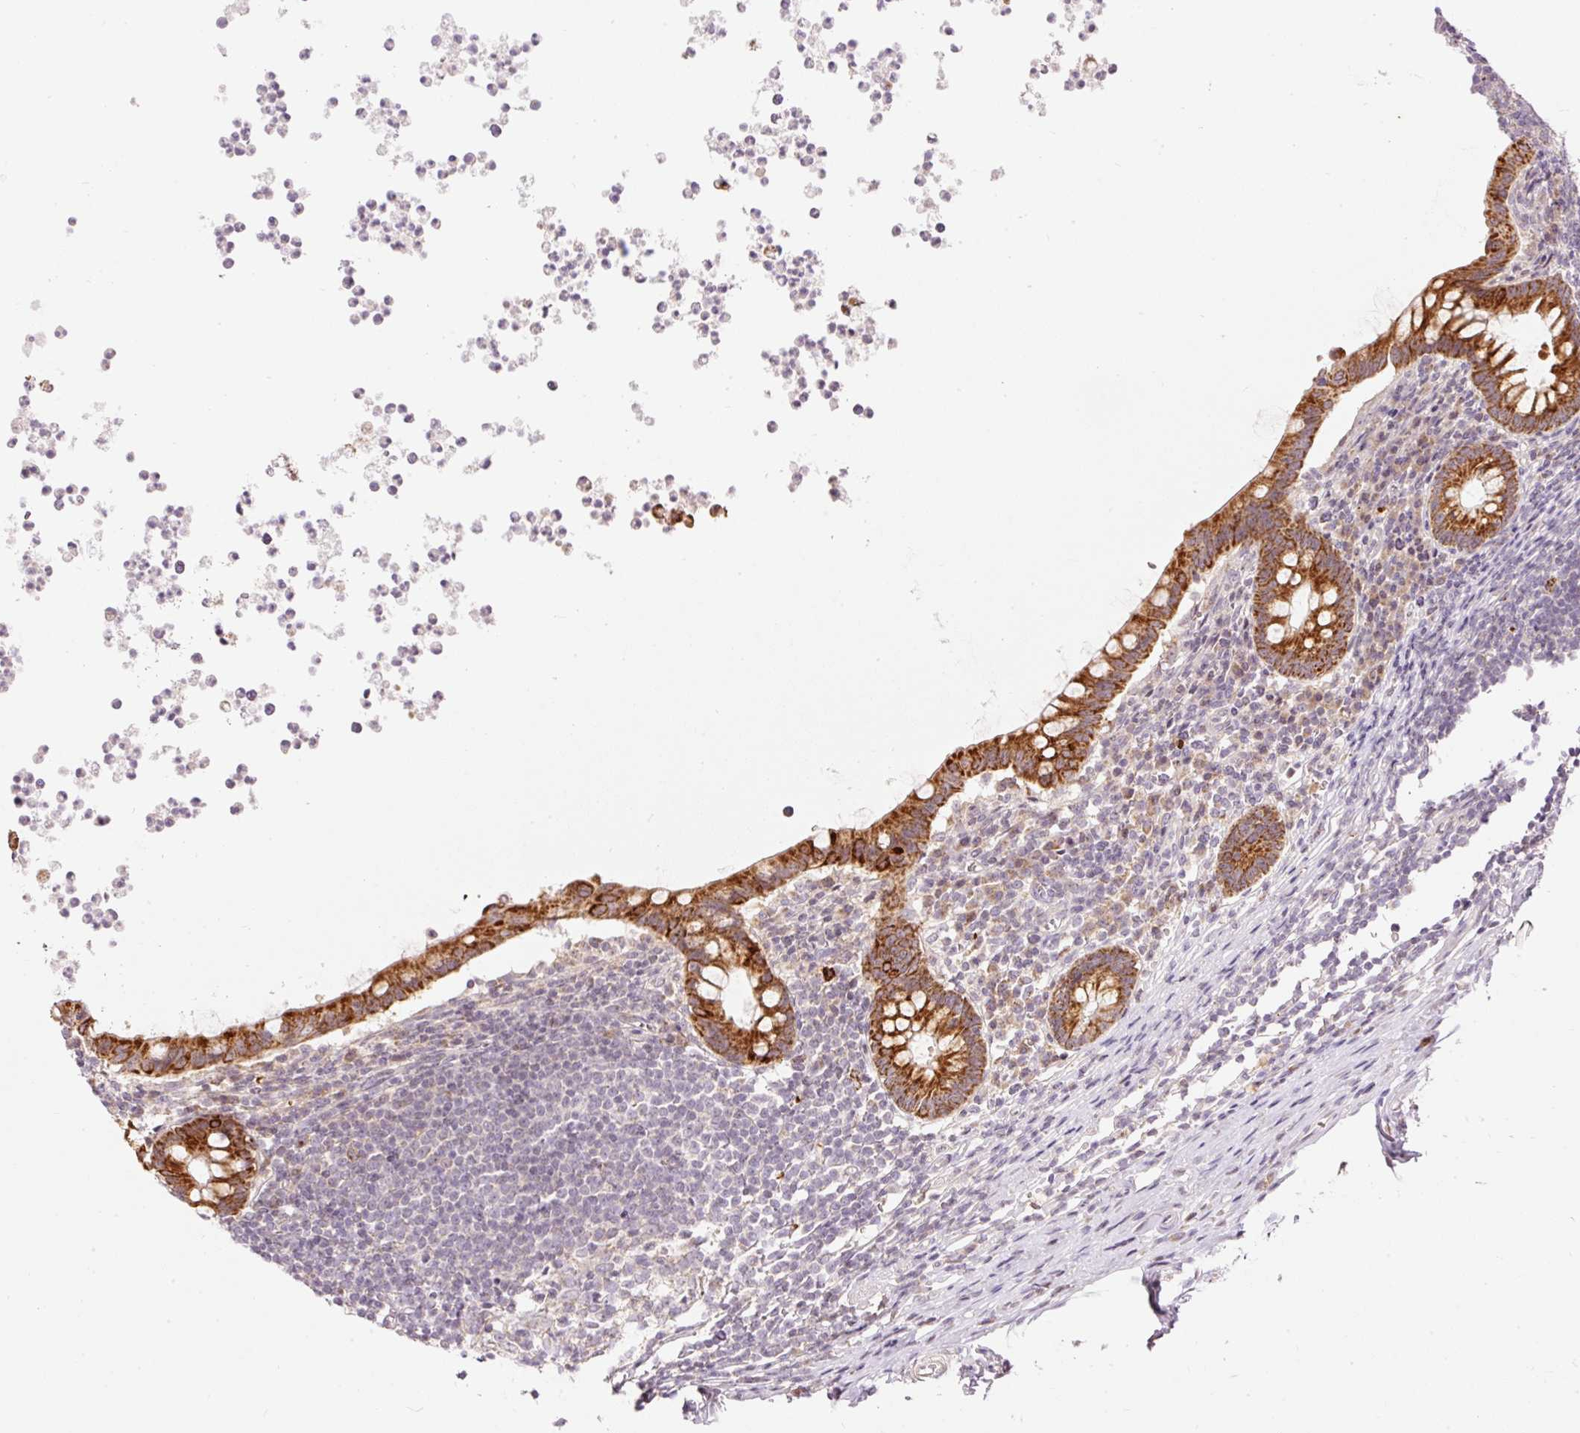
{"staining": {"intensity": "strong", "quantity": ">75%", "location": "cytoplasmic/membranous"}, "tissue": "appendix", "cell_type": "Glandular cells", "image_type": "normal", "snomed": [{"axis": "morphology", "description": "Normal tissue, NOS"}, {"axis": "topography", "description": "Appendix"}], "caption": "Appendix stained for a protein reveals strong cytoplasmic/membranous positivity in glandular cells. (DAB = brown stain, brightfield microscopy at high magnification).", "gene": "ABHD11", "patient": {"sex": "female", "age": 56}}